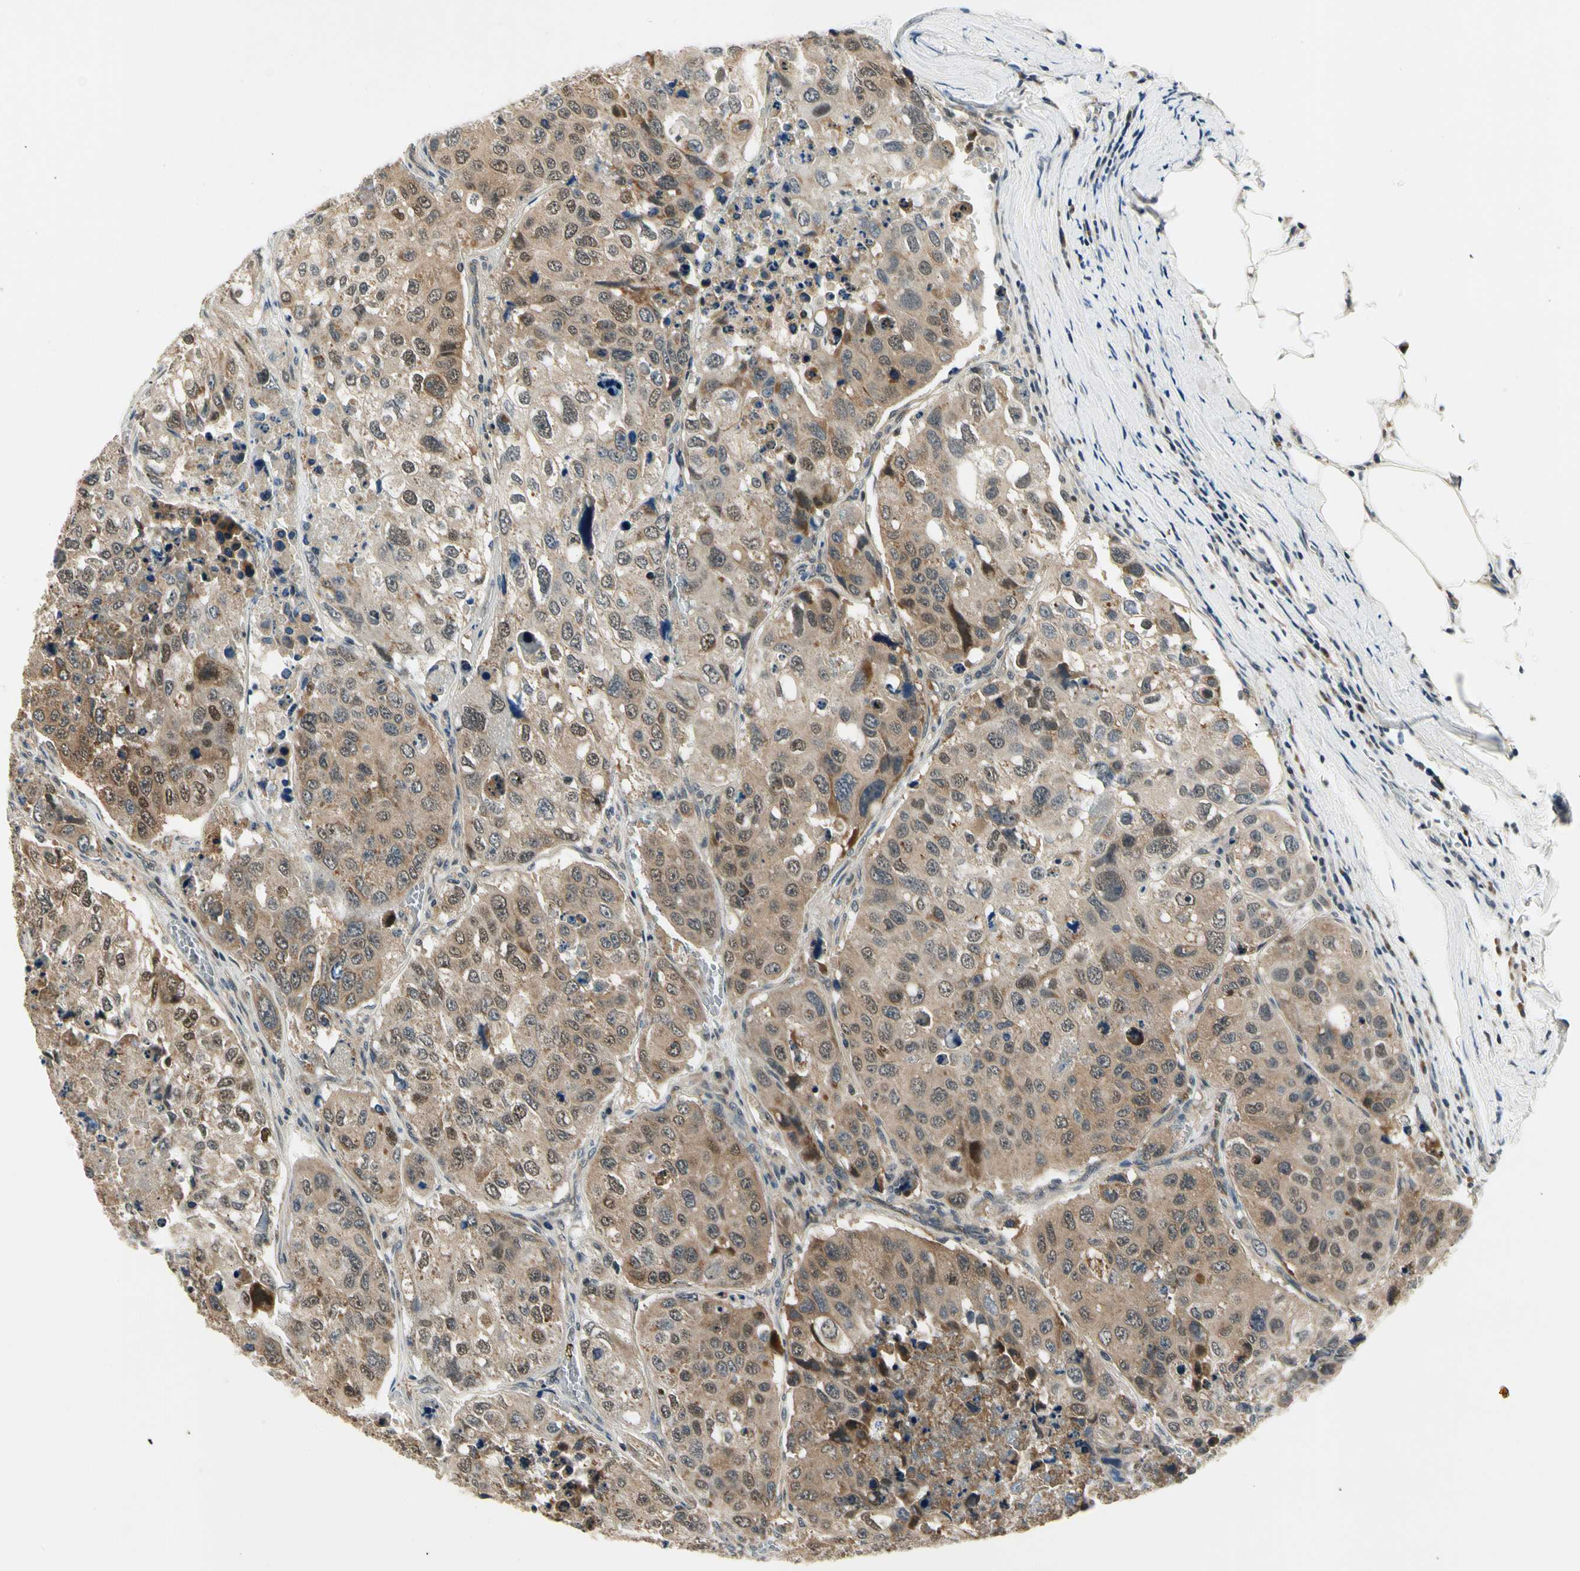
{"staining": {"intensity": "moderate", "quantity": ">75%", "location": "cytoplasmic/membranous"}, "tissue": "urothelial cancer", "cell_type": "Tumor cells", "image_type": "cancer", "snomed": [{"axis": "morphology", "description": "Urothelial carcinoma, High grade"}, {"axis": "topography", "description": "Lymph node"}, {"axis": "topography", "description": "Urinary bladder"}], "caption": "Tumor cells reveal medium levels of moderate cytoplasmic/membranous positivity in approximately >75% of cells in human urothelial cancer.", "gene": "PDK2", "patient": {"sex": "male", "age": 51}}